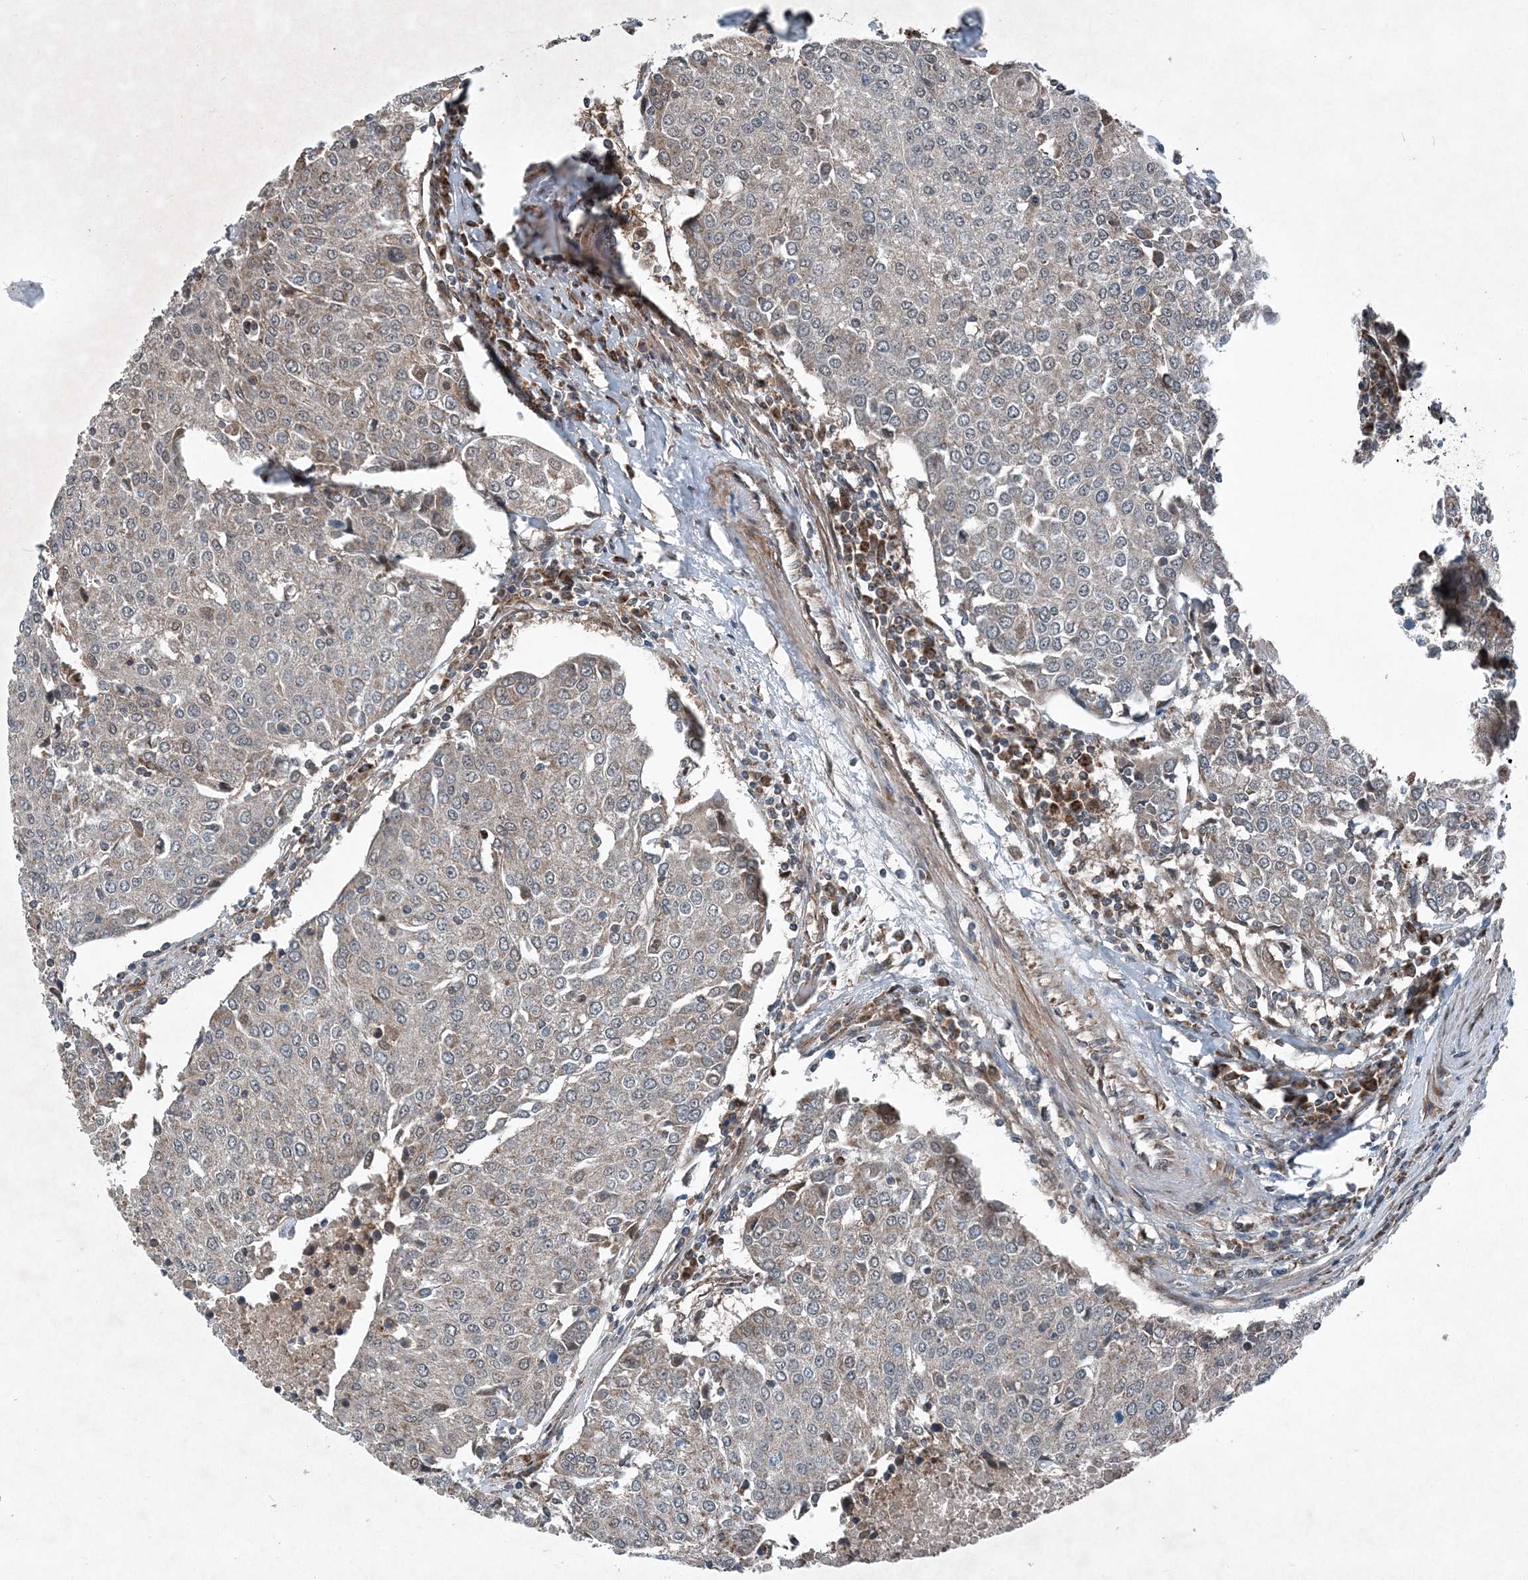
{"staining": {"intensity": "weak", "quantity": "<25%", "location": "cytoplasmic/membranous"}, "tissue": "urothelial cancer", "cell_type": "Tumor cells", "image_type": "cancer", "snomed": [{"axis": "morphology", "description": "Urothelial carcinoma, High grade"}, {"axis": "topography", "description": "Urinary bladder"}], "caption": "Urothelial cancer was stained to show a protein in brown. There is no significant staining in tumor cells. (DAB immunohistochemistry visualized using brightfield microscopy, high magnification).", "gene": "NDUFA2", "patient": {"sex": "female", "age": 85}}